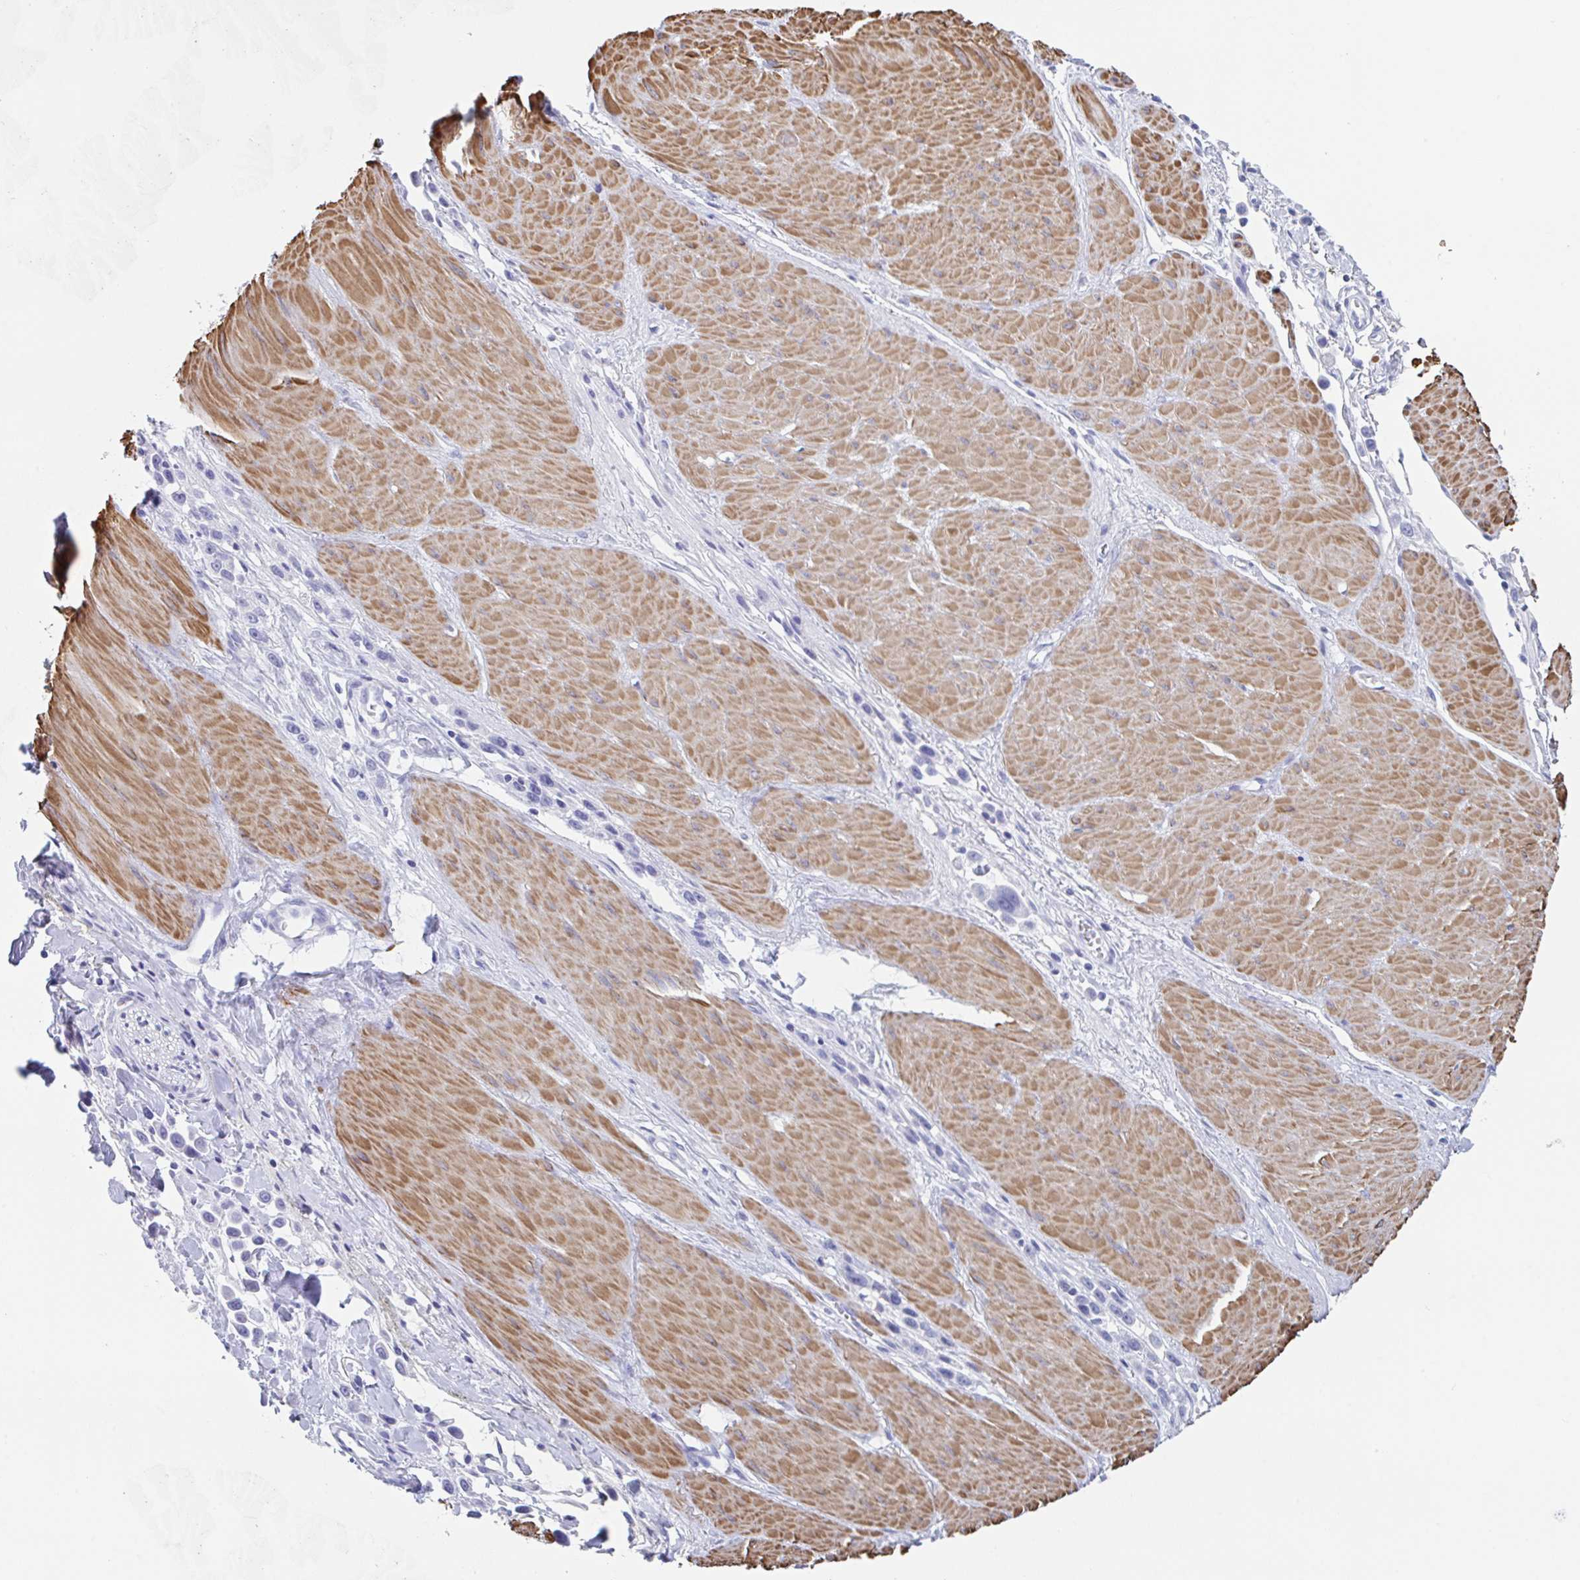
{"staining": {"intensity": "negative", "quantity": "none", "location": "none"}, "tissue": "stomach cancer", "cell_type": "Tumor cells", "image_type": "cancer", "snomed": [{"axis": "morphology", "description": "Adenocarcinoma, NOS"}, {"axis": "topography", "description": "Stomach"}], "caption": "This is a image of immunohistochemistry staining of adenocarcinoma (stomach), which shows no staining in tumor cells.", "gene": "TAS2R41", "patient": {"sex": "male", "age": 47}}